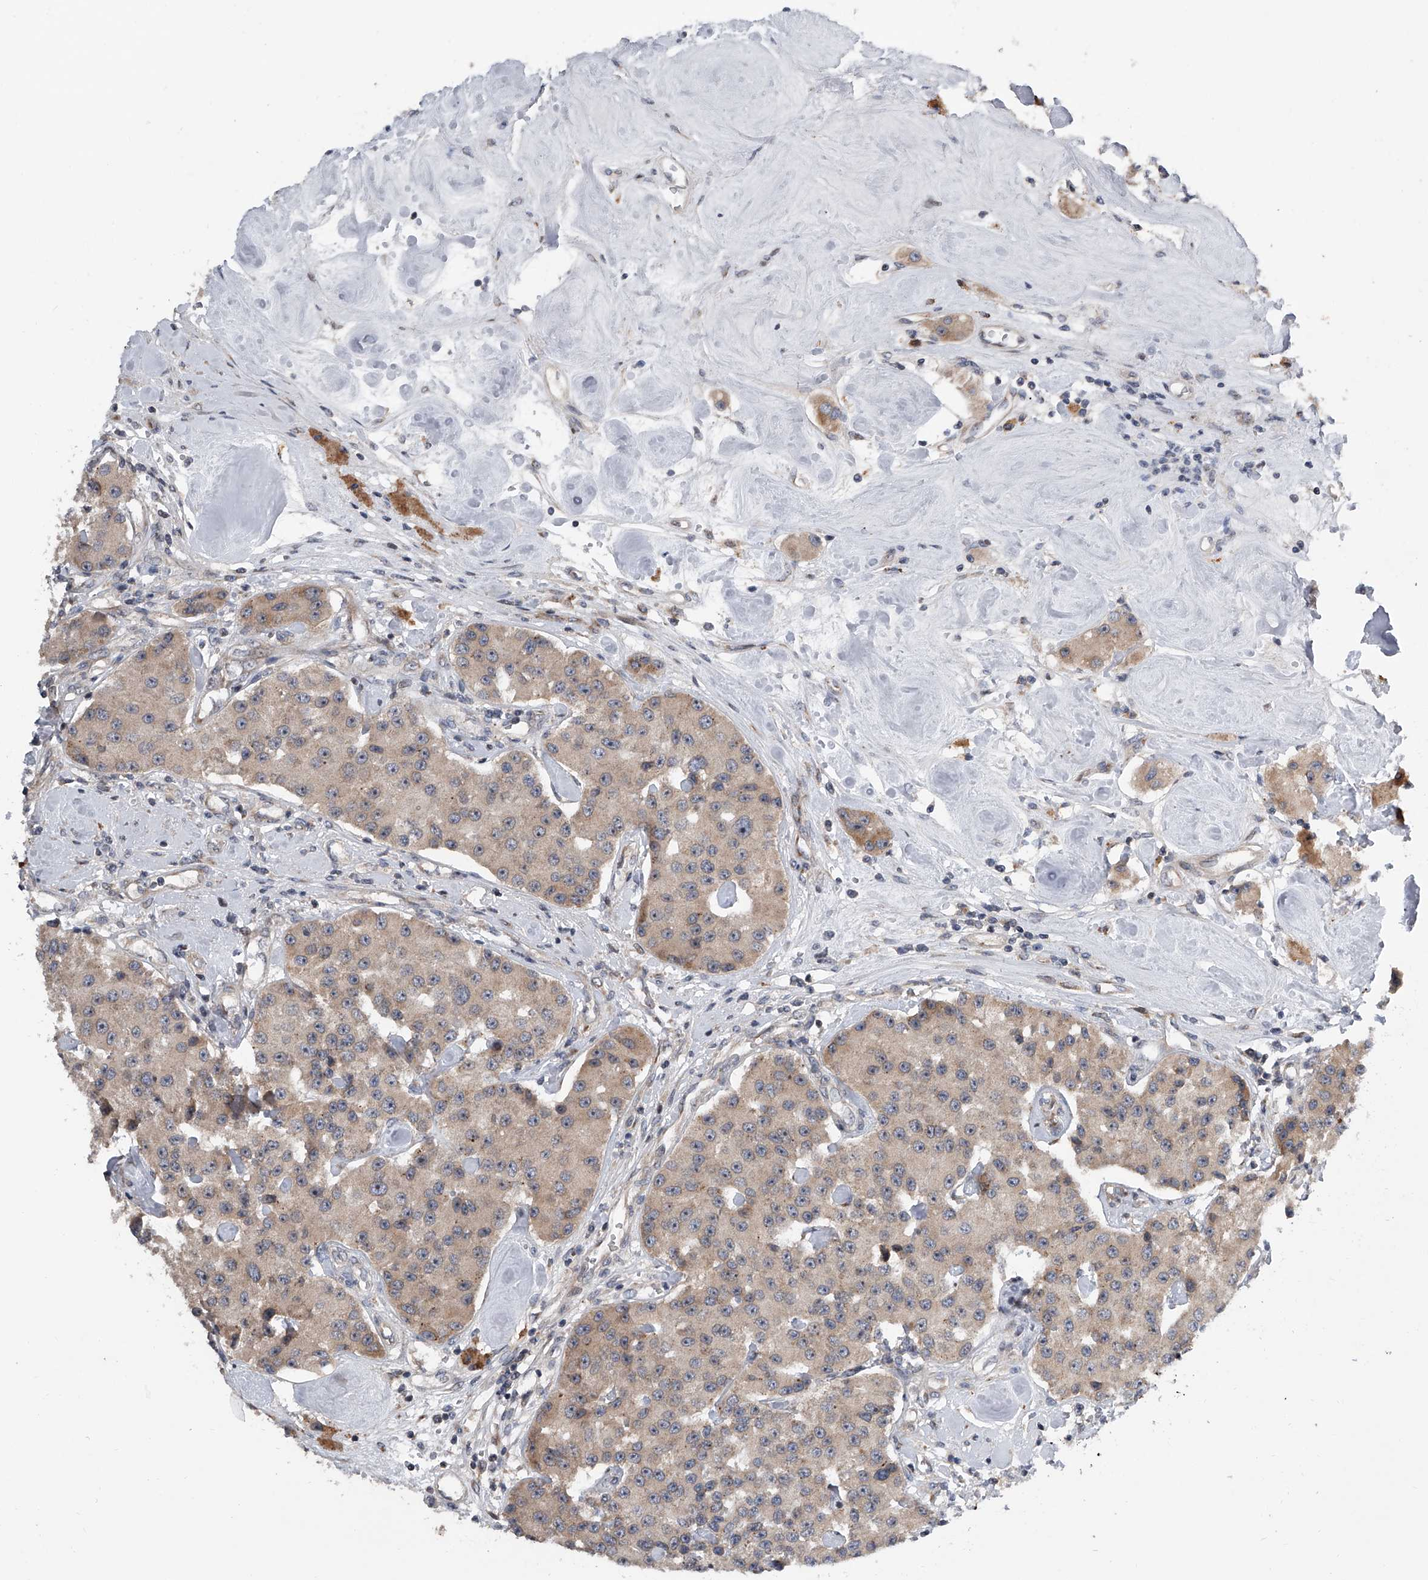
{"staining": {"intensity": "weak", "quantity": ">75%", "location": "cytoplasmic/membranous"}, "tissue": "carcinoid", "cell_type": "Tumor cells", "image_type": "cancer", "snomed": [{"axis": "morphology", "description": "Carcinoid, malignant, NOS"}, {"axis": "topography", "description": "Pancreas"}], "caption": "Brown immunohistochemical staining in human carcinoid exhibits weak cytoplasmic/membranous staining in approximately >75% of tumor cells.", "gene": "DLGAP2", "patient": {"sex": "male", "age": 41}}